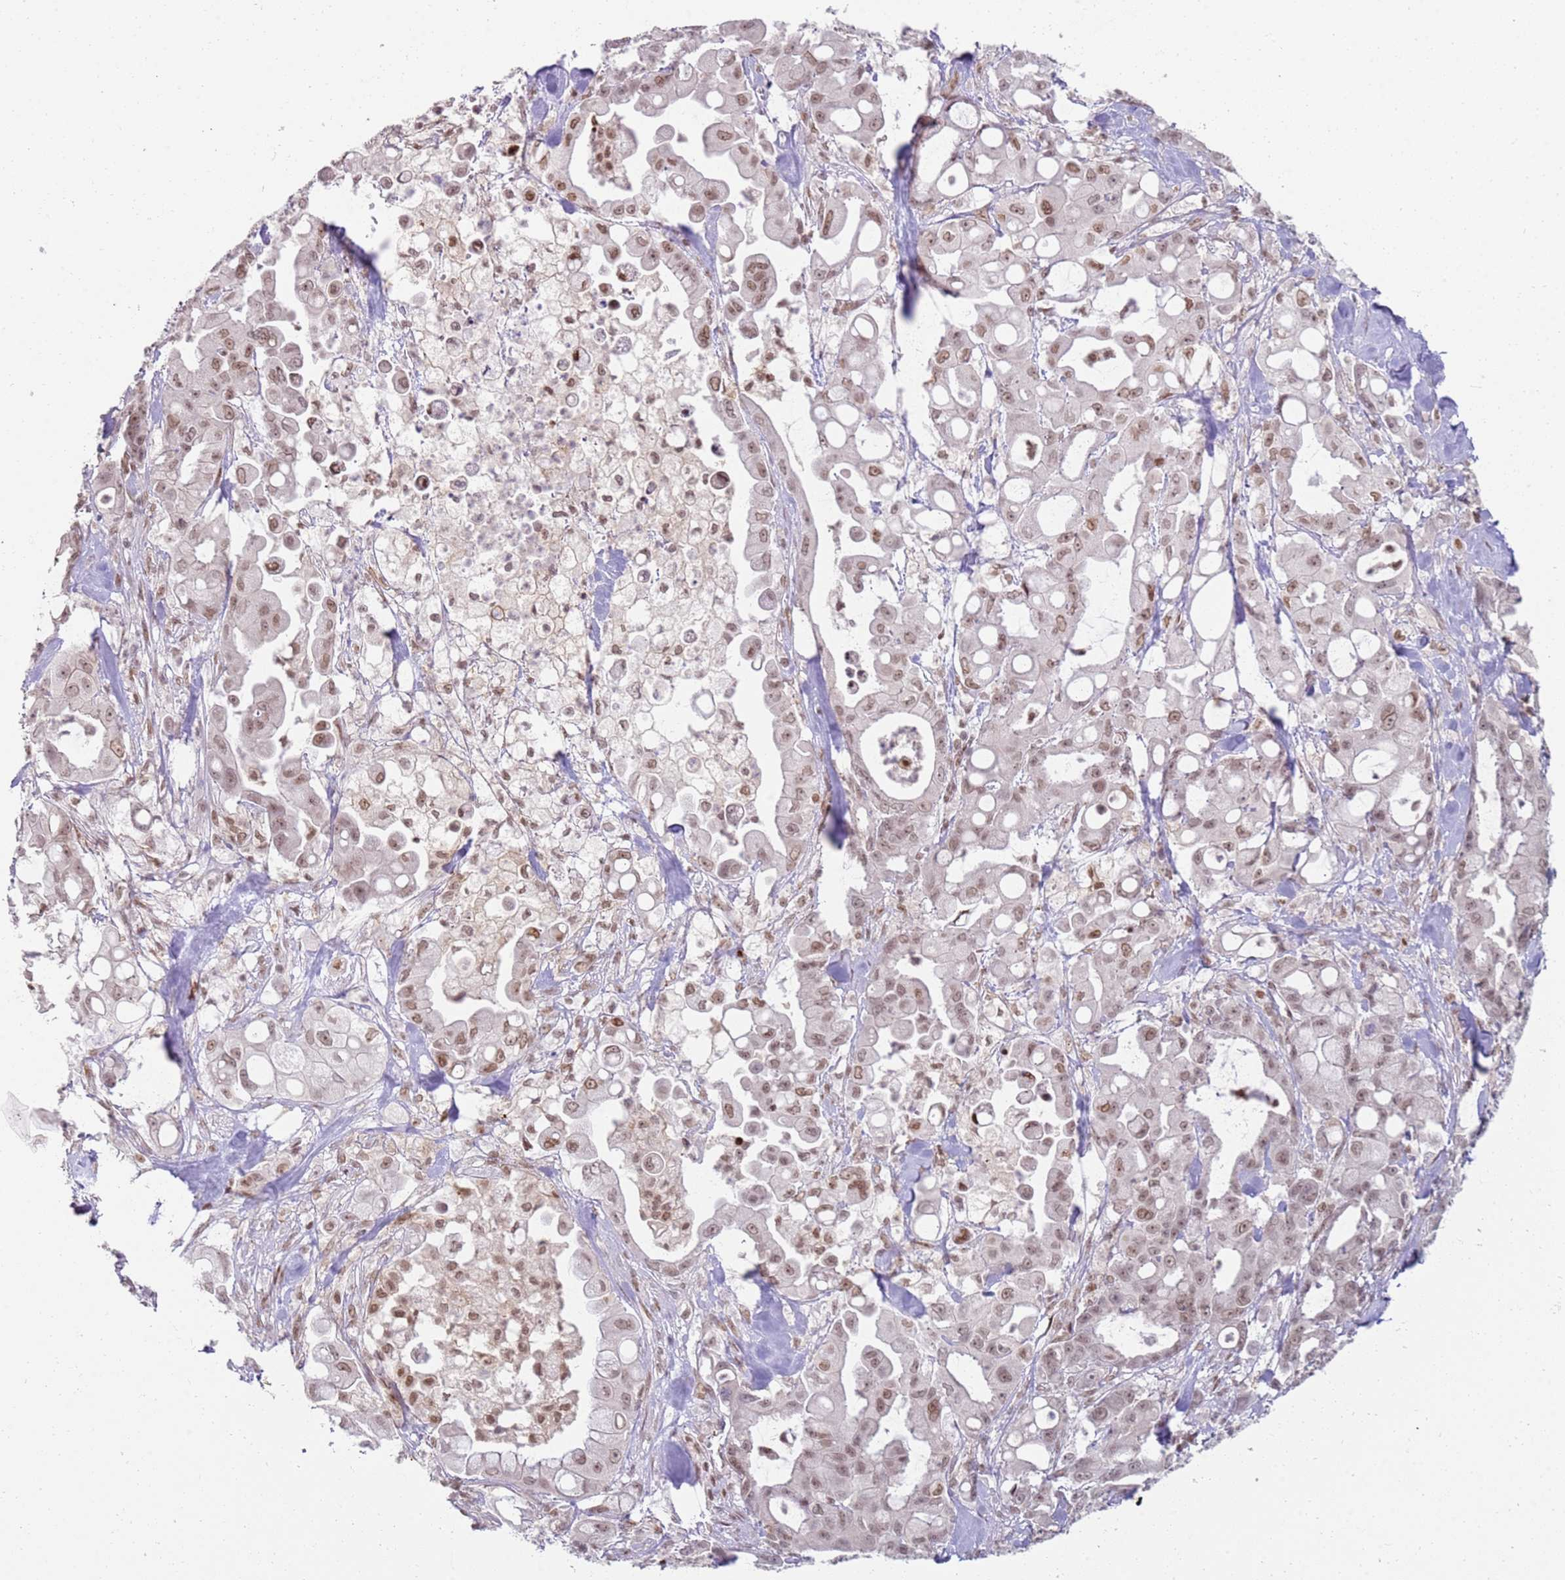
{"staining": {"intensity": "moderate", "quantity": ">75%", "location": "nuclear"}, "tissue": "pancreatic cancer", "cell_type": "Tumor cells", "image_type": "cancer", "snomed": [{"axis": "morphology", "description": "Adenocarcinoma, NOS"}, {"axis": "topography", "description": "Pancreas"}], "caption": "IHC (DAB (3,3'-diaminobenzidine)) staining of human pancreatic cancer exhibits moderate nuclear protein positivity in approximately >75% of tumor cells.", "gene": "PHC2", "patient": {"sex": "male", "age": 68}}